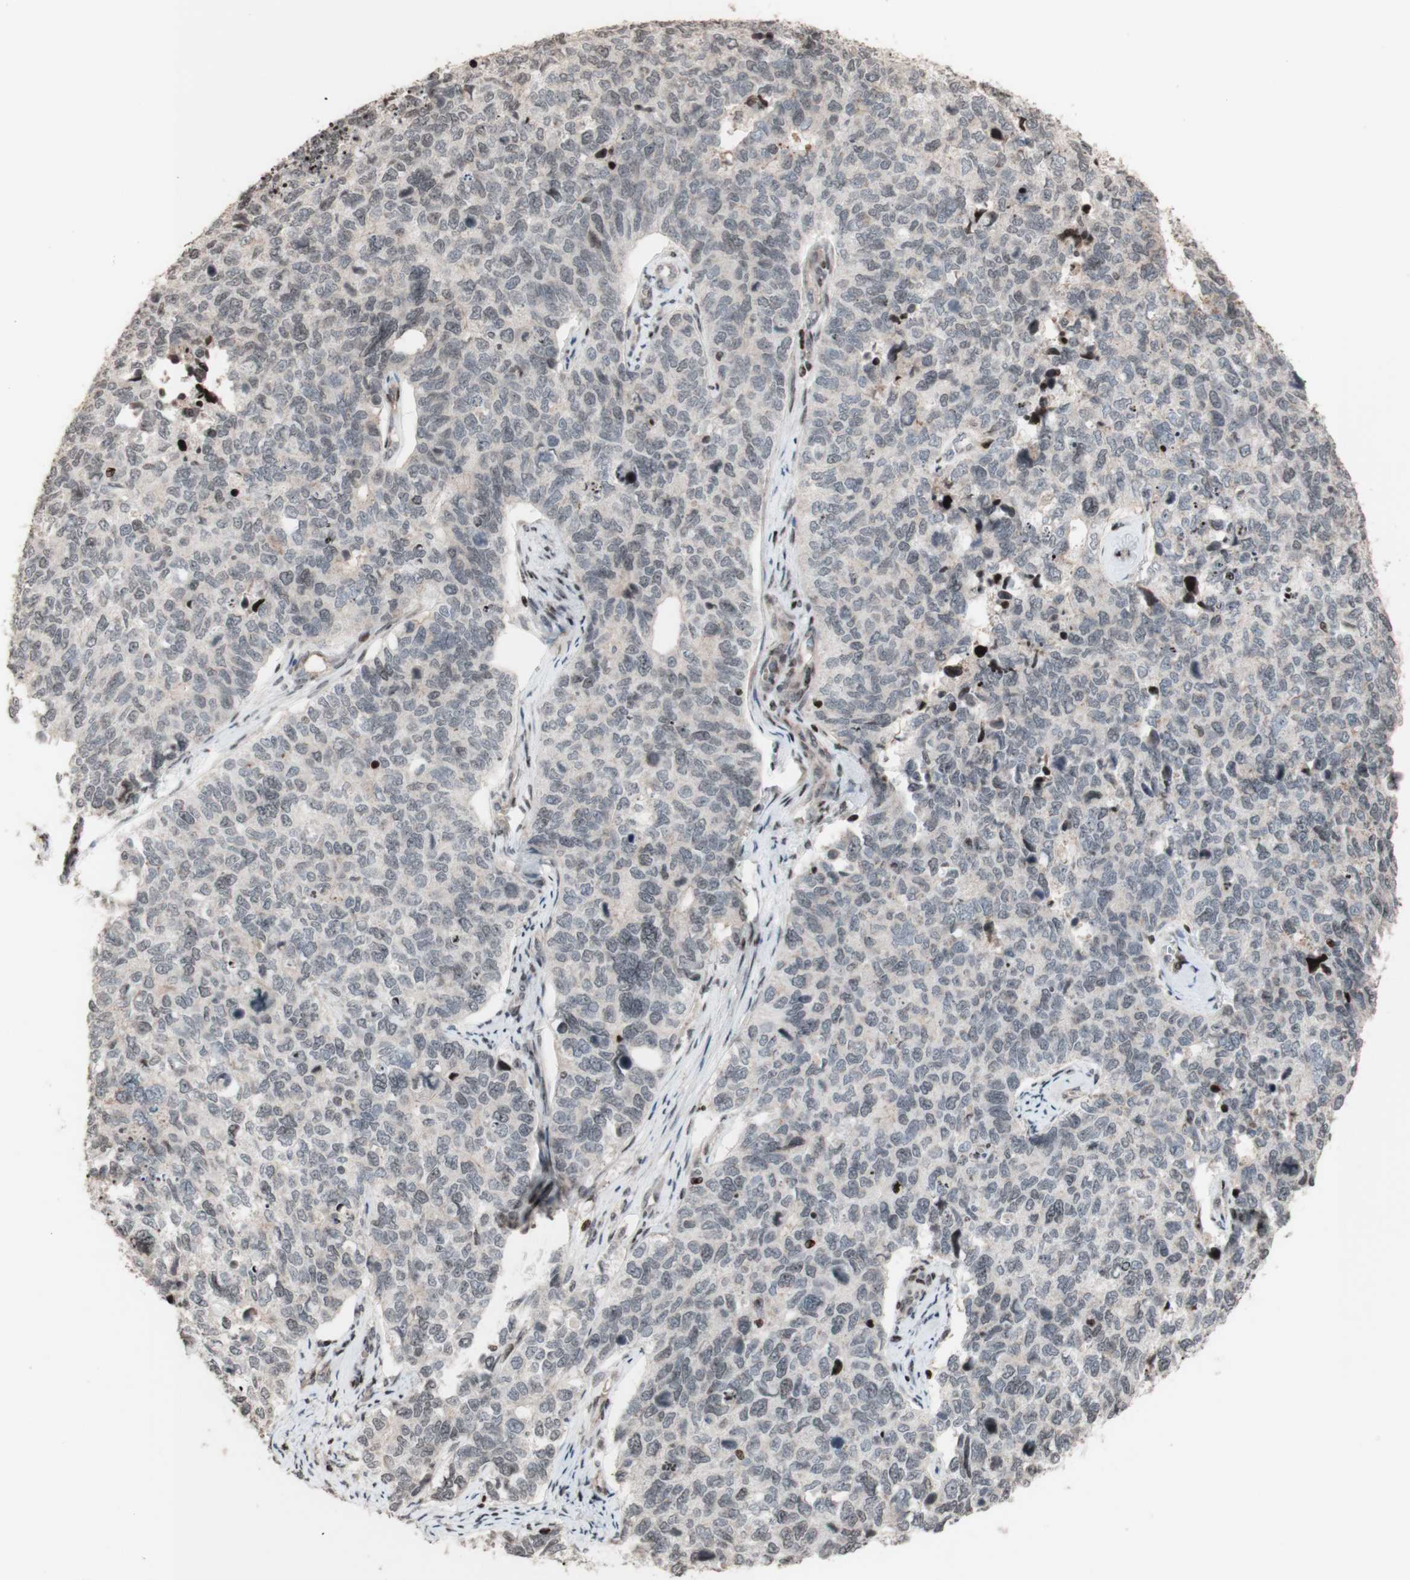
{"staining": {"intensity": "negative", "quantity": "none", "location": "none"}, "tissue": "cervical cancer", "cell_type": "Tumor cells", "image_type": "cancer", "snomed": [{"axis": "morphology", "description": "Squamous cell carcinoma, NOS"}, {"axis": "topography", "description": "Cervix"}], "caption": "The photomicrograph shows no significant staining in tumor cells of cervical cancer.", "gene": "POLA1", "patient": {"sex": "female", "age": 63}}